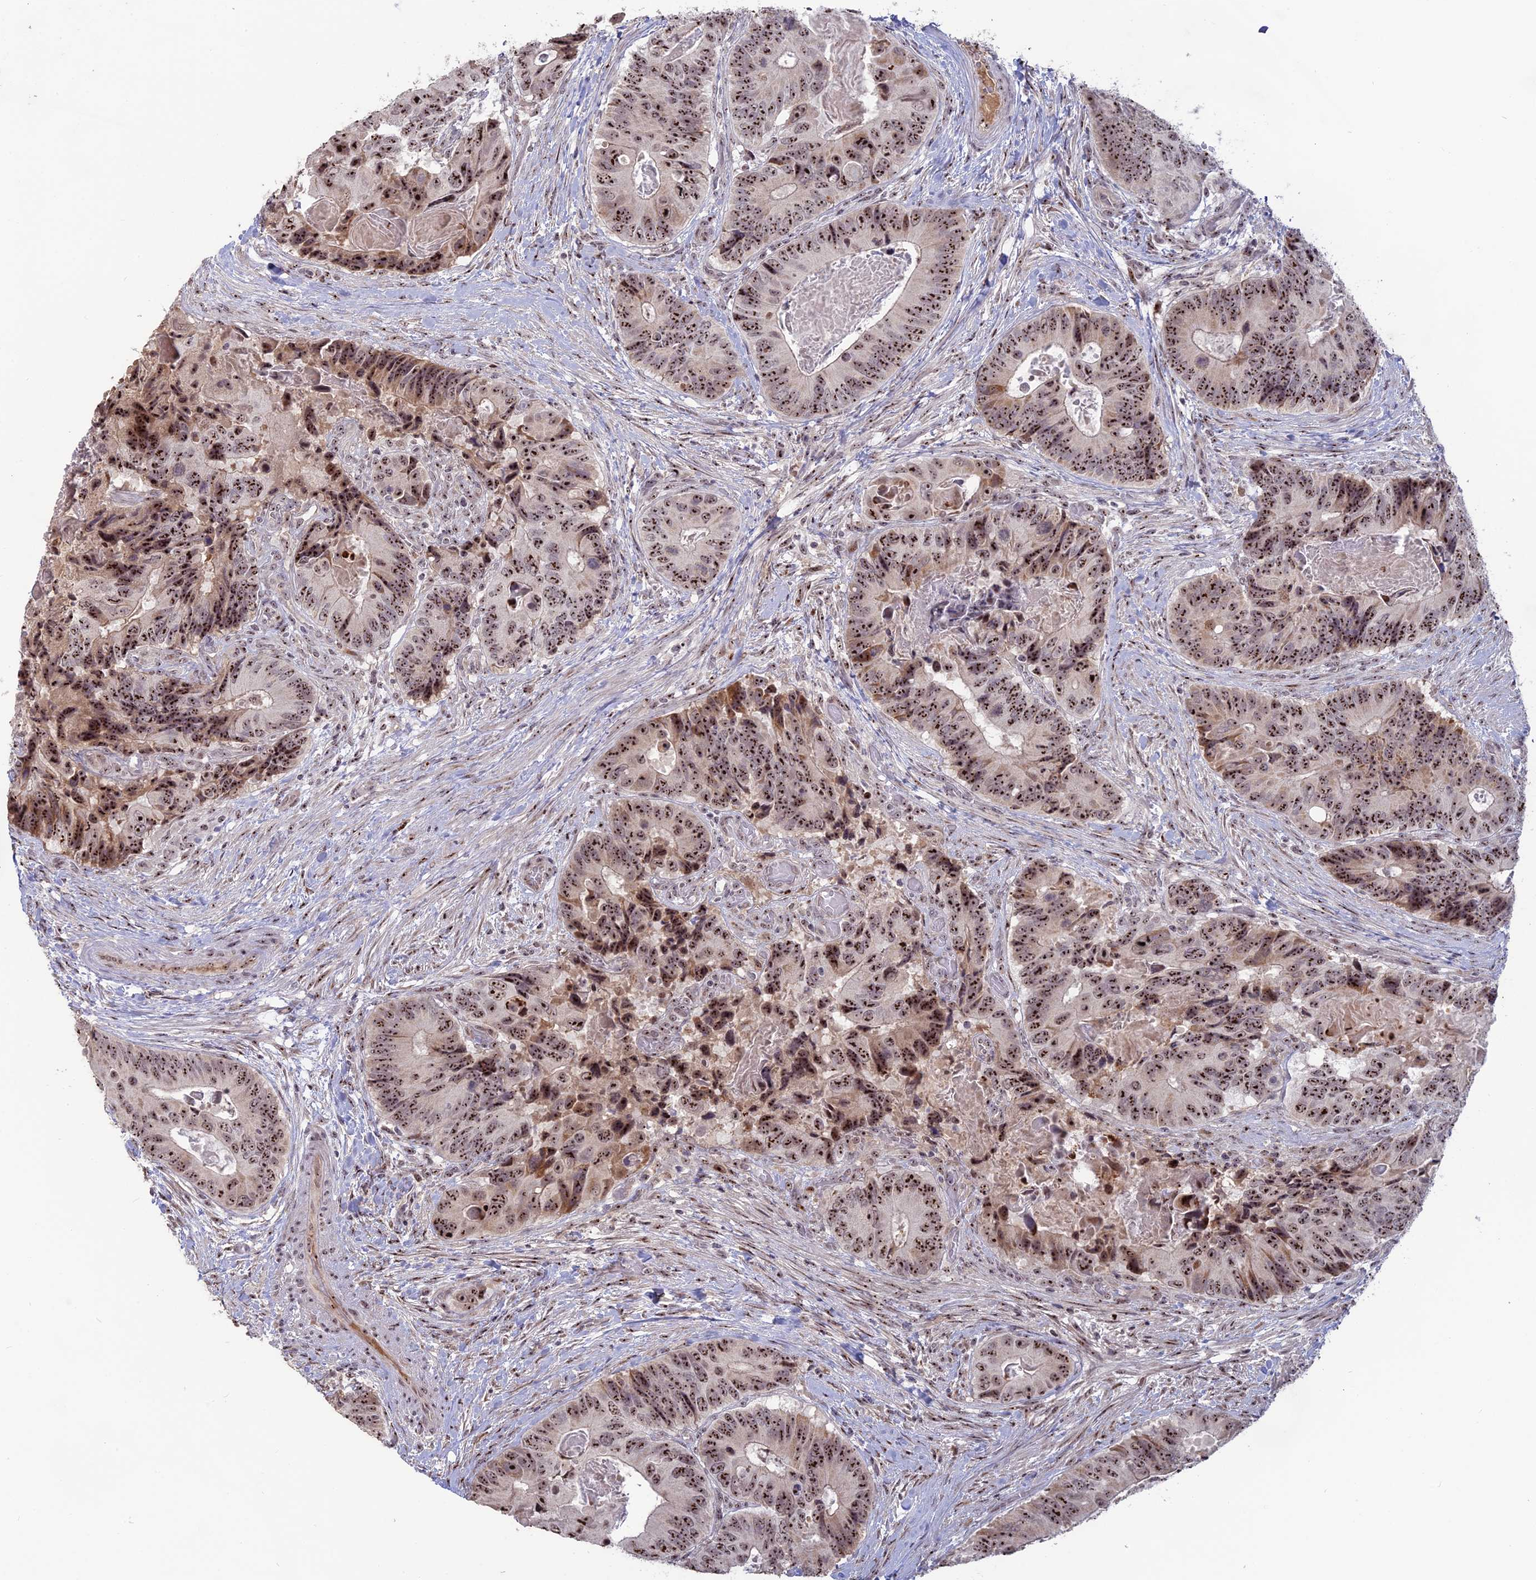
{"staining": {"intensity": "strong", "quantity": ">75%", "location": "nuclear"}, "tissue": "colorectal cancer", "cell_type": "Tumor cells", "image_type": "cancer", "snomed": [{"axis": "morphology", "description": "Adenocarcinoma, NOS"}, {"axis": "topography", "description": "Colon"}], "caption": "Strong nuclear positivity for a protein is identified in about >75% of tumor cells of colorectal cancer using immunohistochemistry.", "gene": "FAM131A", "patient": {"sex": "male", "age": 84}}